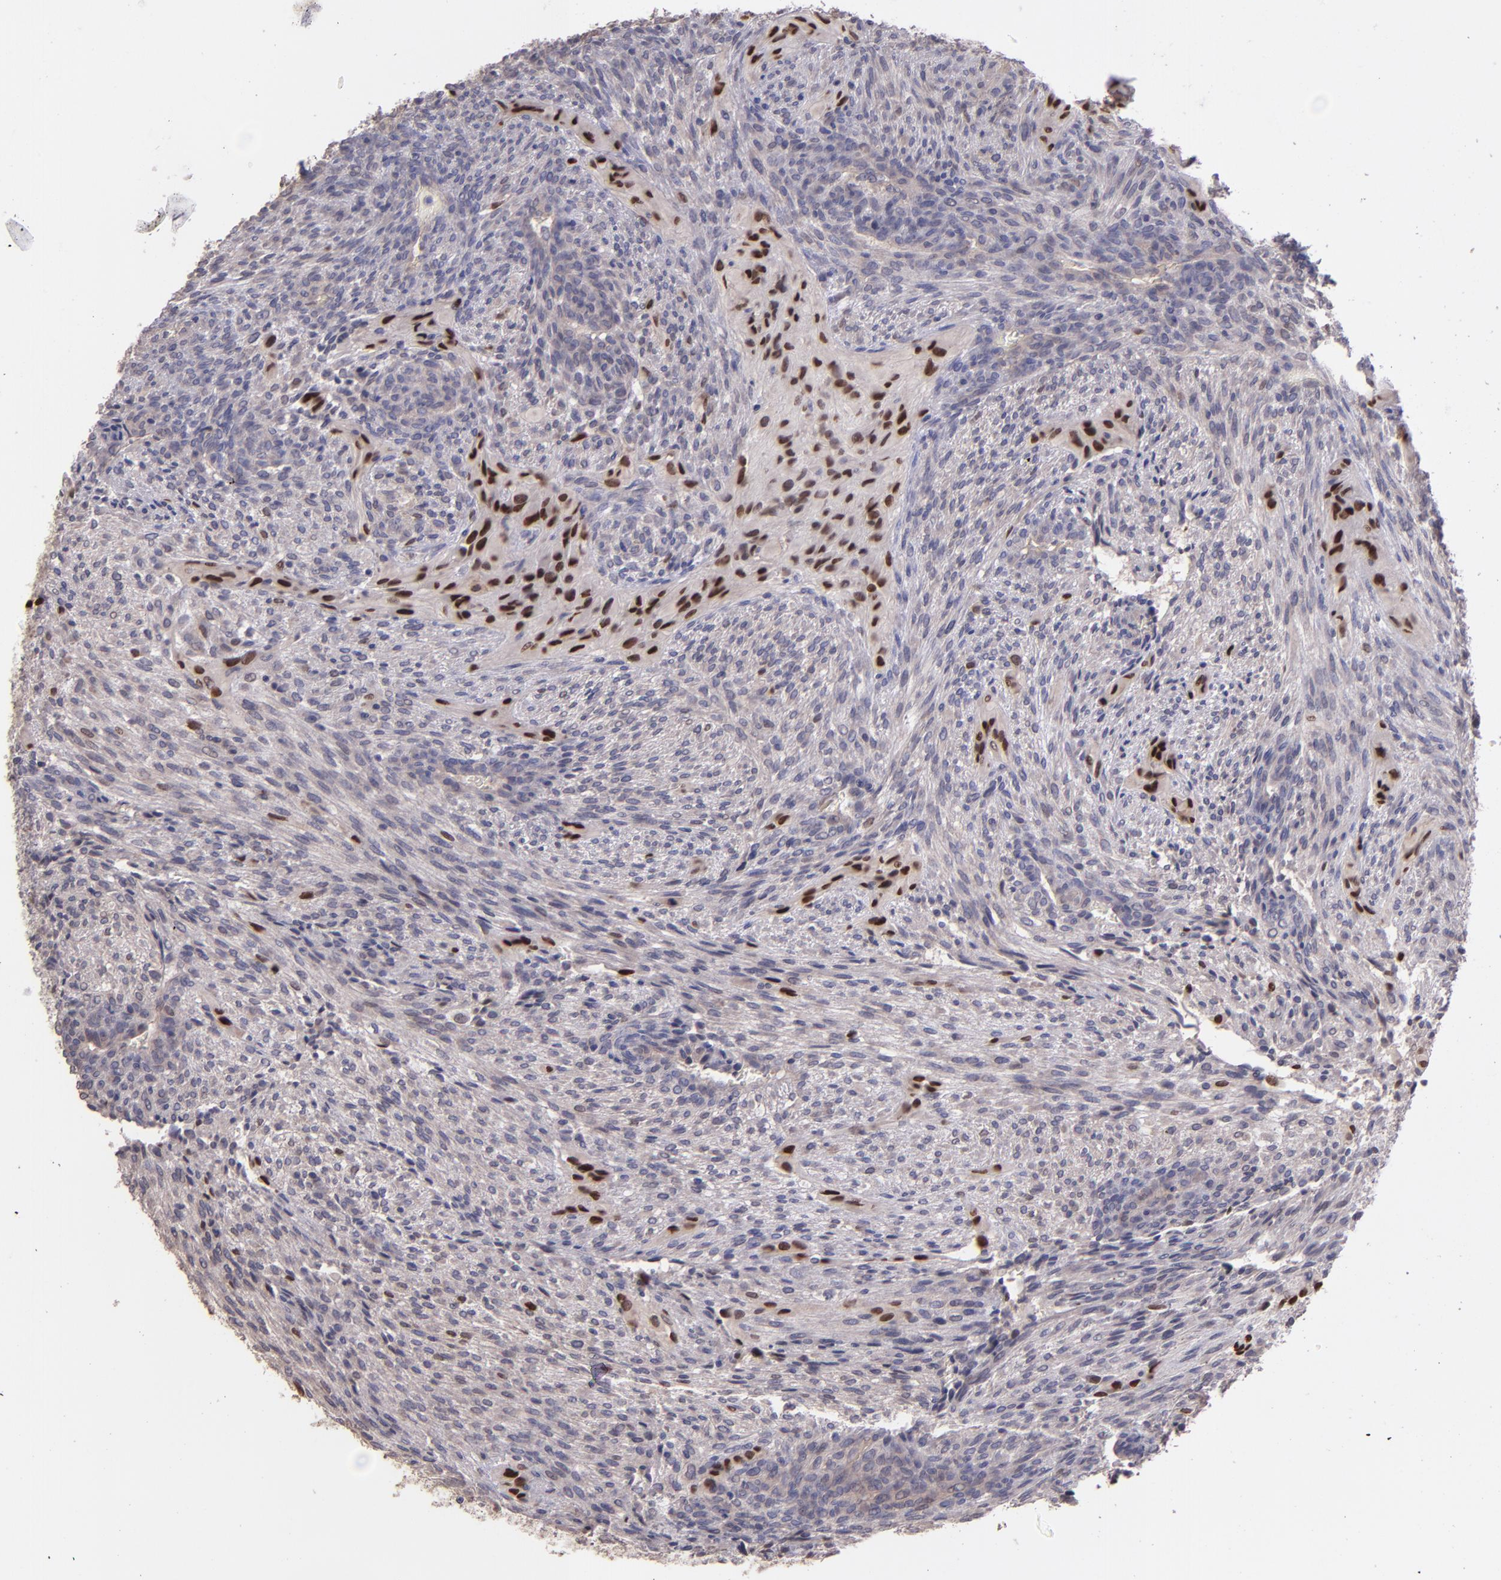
{"staining": {"intensity": "strong", "quantity": "25%-75%", "location": "nuclear"}, "tissue": "glioma", "cell_type": "Tumor cells", "image_type": "cancer", "snomed": [{"axis": "morphology", "description": "Glioma, malignant, High grade"}, {"axis": "topography", "description": "Cerebral cortex"}], "caption": "Immunohistochemical staining of malignant glioma (high-grade) reveals strong nuclear protein positivity in approximately 25%-75% of tumor cells.", "gene": "NUP62CL", "patient": {"sex": "female", "age": 55}}